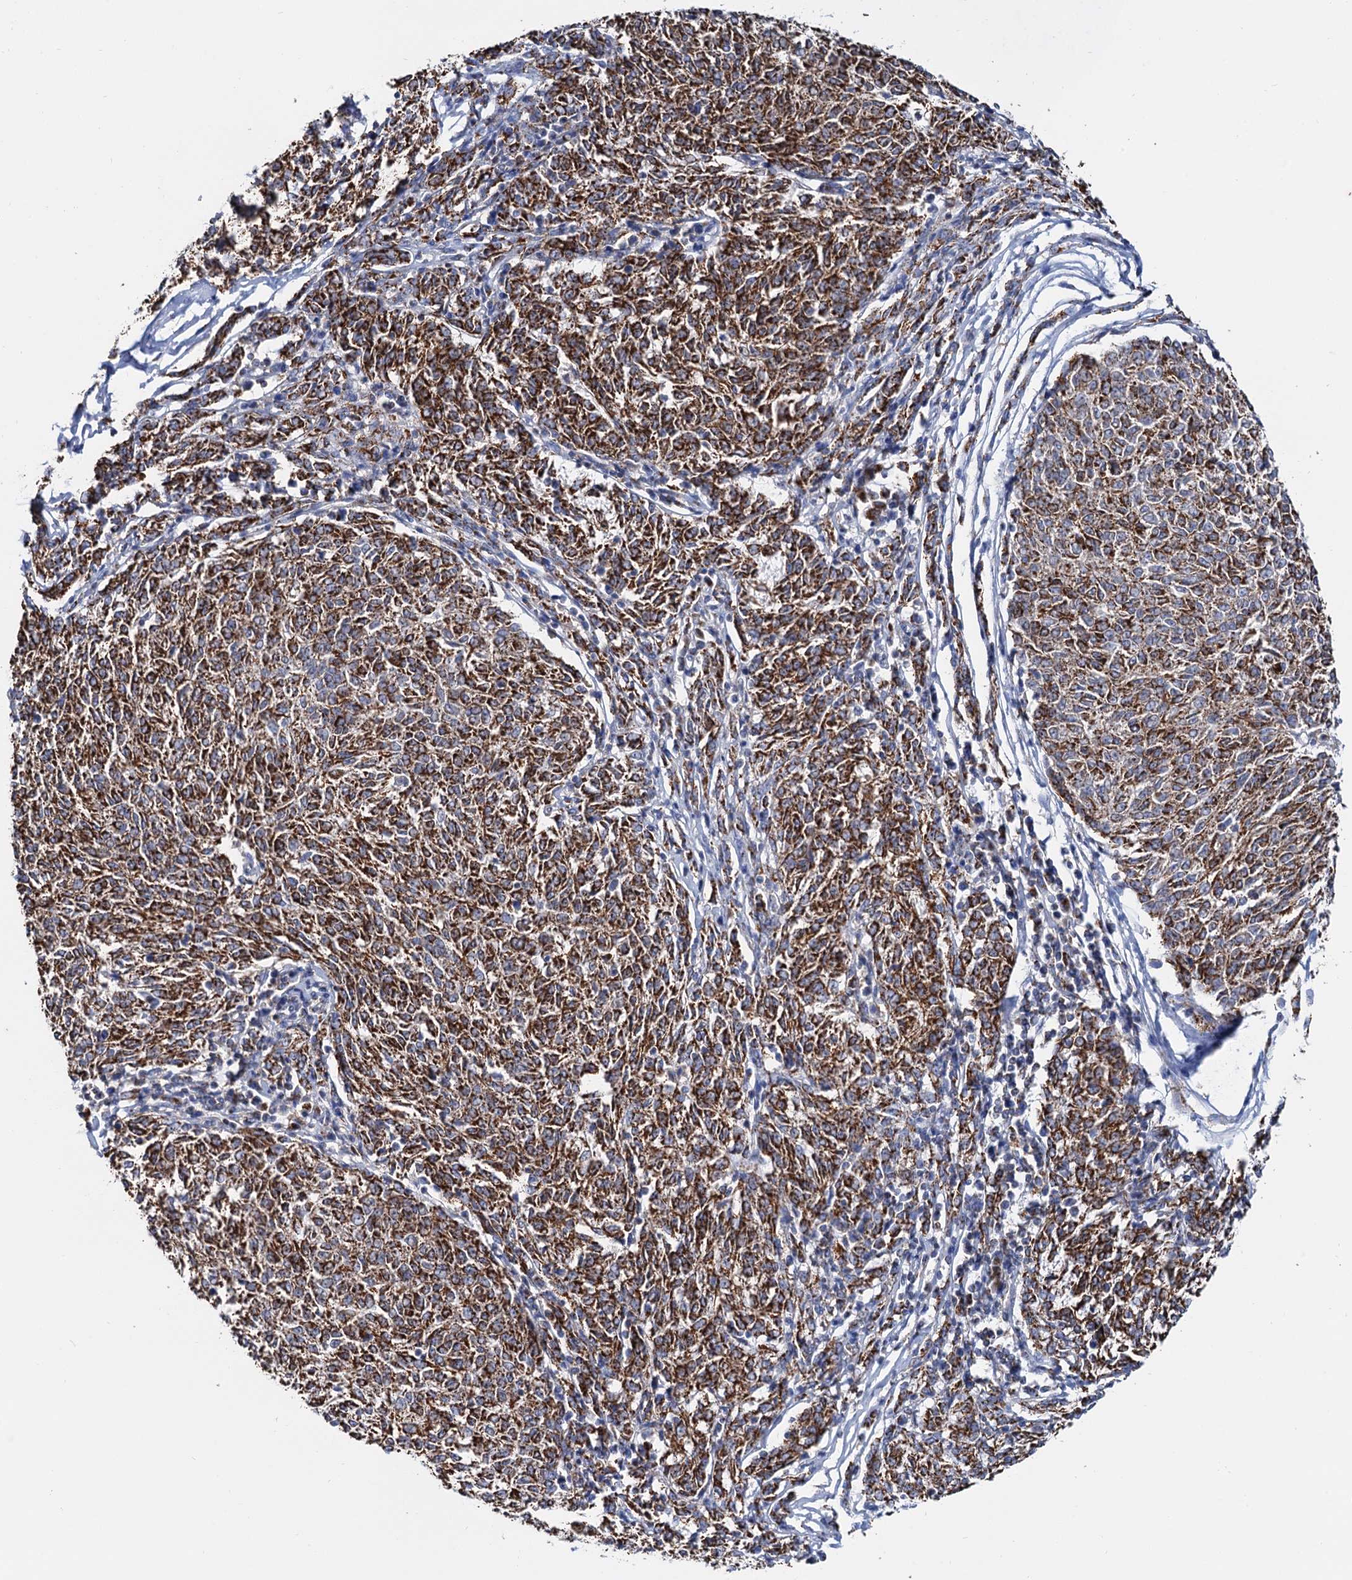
{"staining": {"intensity": "strong", "quantity": ">75%", "location": "cytoplasmic/membranous"}, "tissue": "melanoma", "cell_type": "Tumor cells", "image_type": "cancer", "snomed": [{"axis": "morphology", "description": "Malignant melanoma, NOS"}, {"axis": "topography", "description": "Skin"}], "caption": "A brown stain labels strong cytoplasmic/membranous staining of a protein in human malignant melanoma tumor cells. (DAB (3,3'-diaminobenzidine) = brown stain, brightfield microscopy at high magnification).", "gene": "C2CD3", "patient": {"sex": "female", "age": 72}}